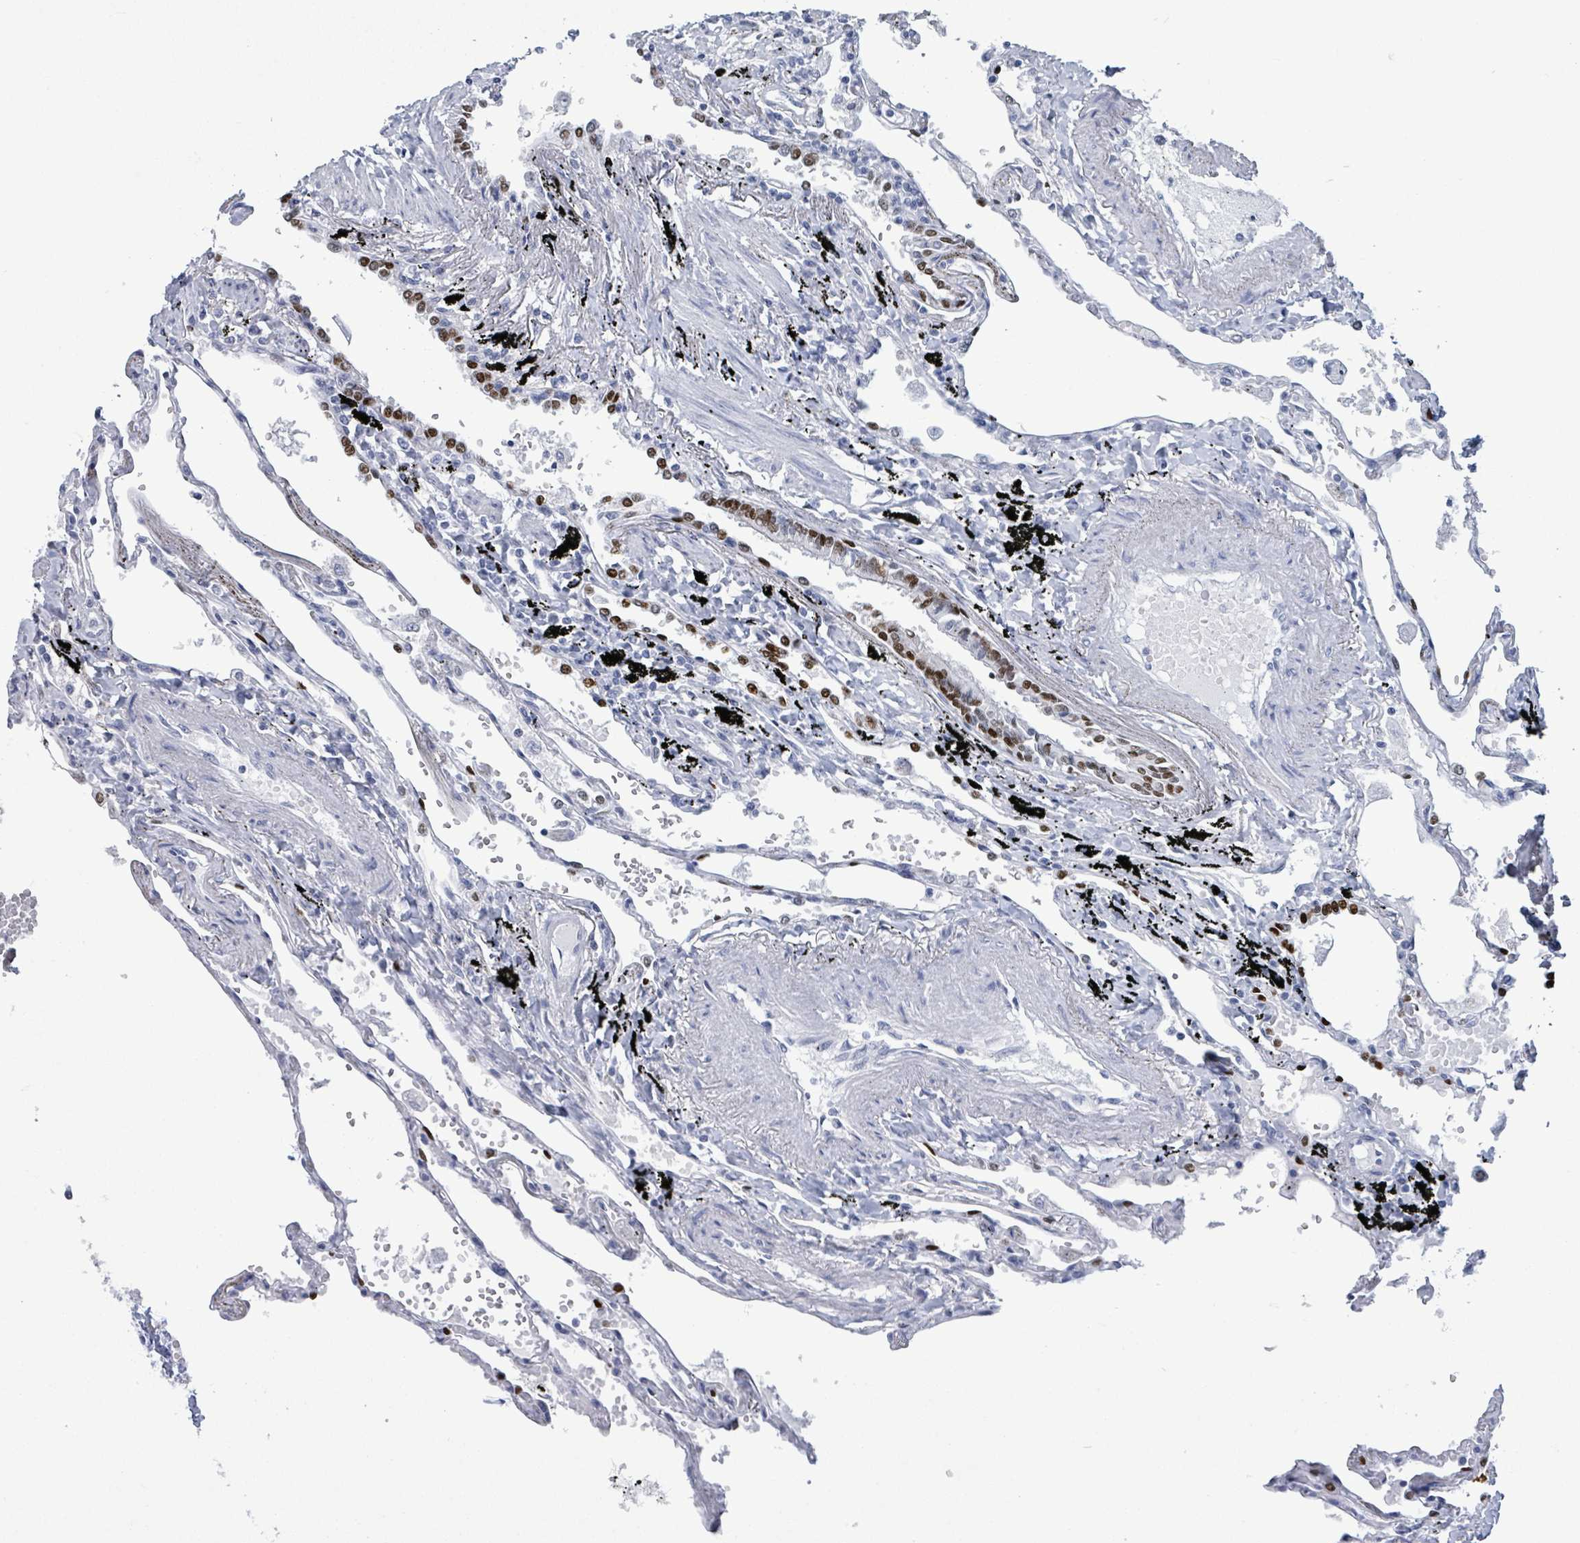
{"staining": {"intensity": "strong", "quantity": "25%-75%", "location": "nuclear"}, "tissue": "lung", "cell_type": "Alveolar cells", "image_type": "normal", "snomed": [{"axis": "morphology", "description": "Normal tissue, NOS"}, {"axis": "topography", "description": "Lung"}], "caption": "Lung stained for a protein (brown) exhibits strong nuclear positive staining in approximately 25%-75% of alveolar cells.", "gene": "NKX2", "patient": {"sex": "female", "age": 67}}